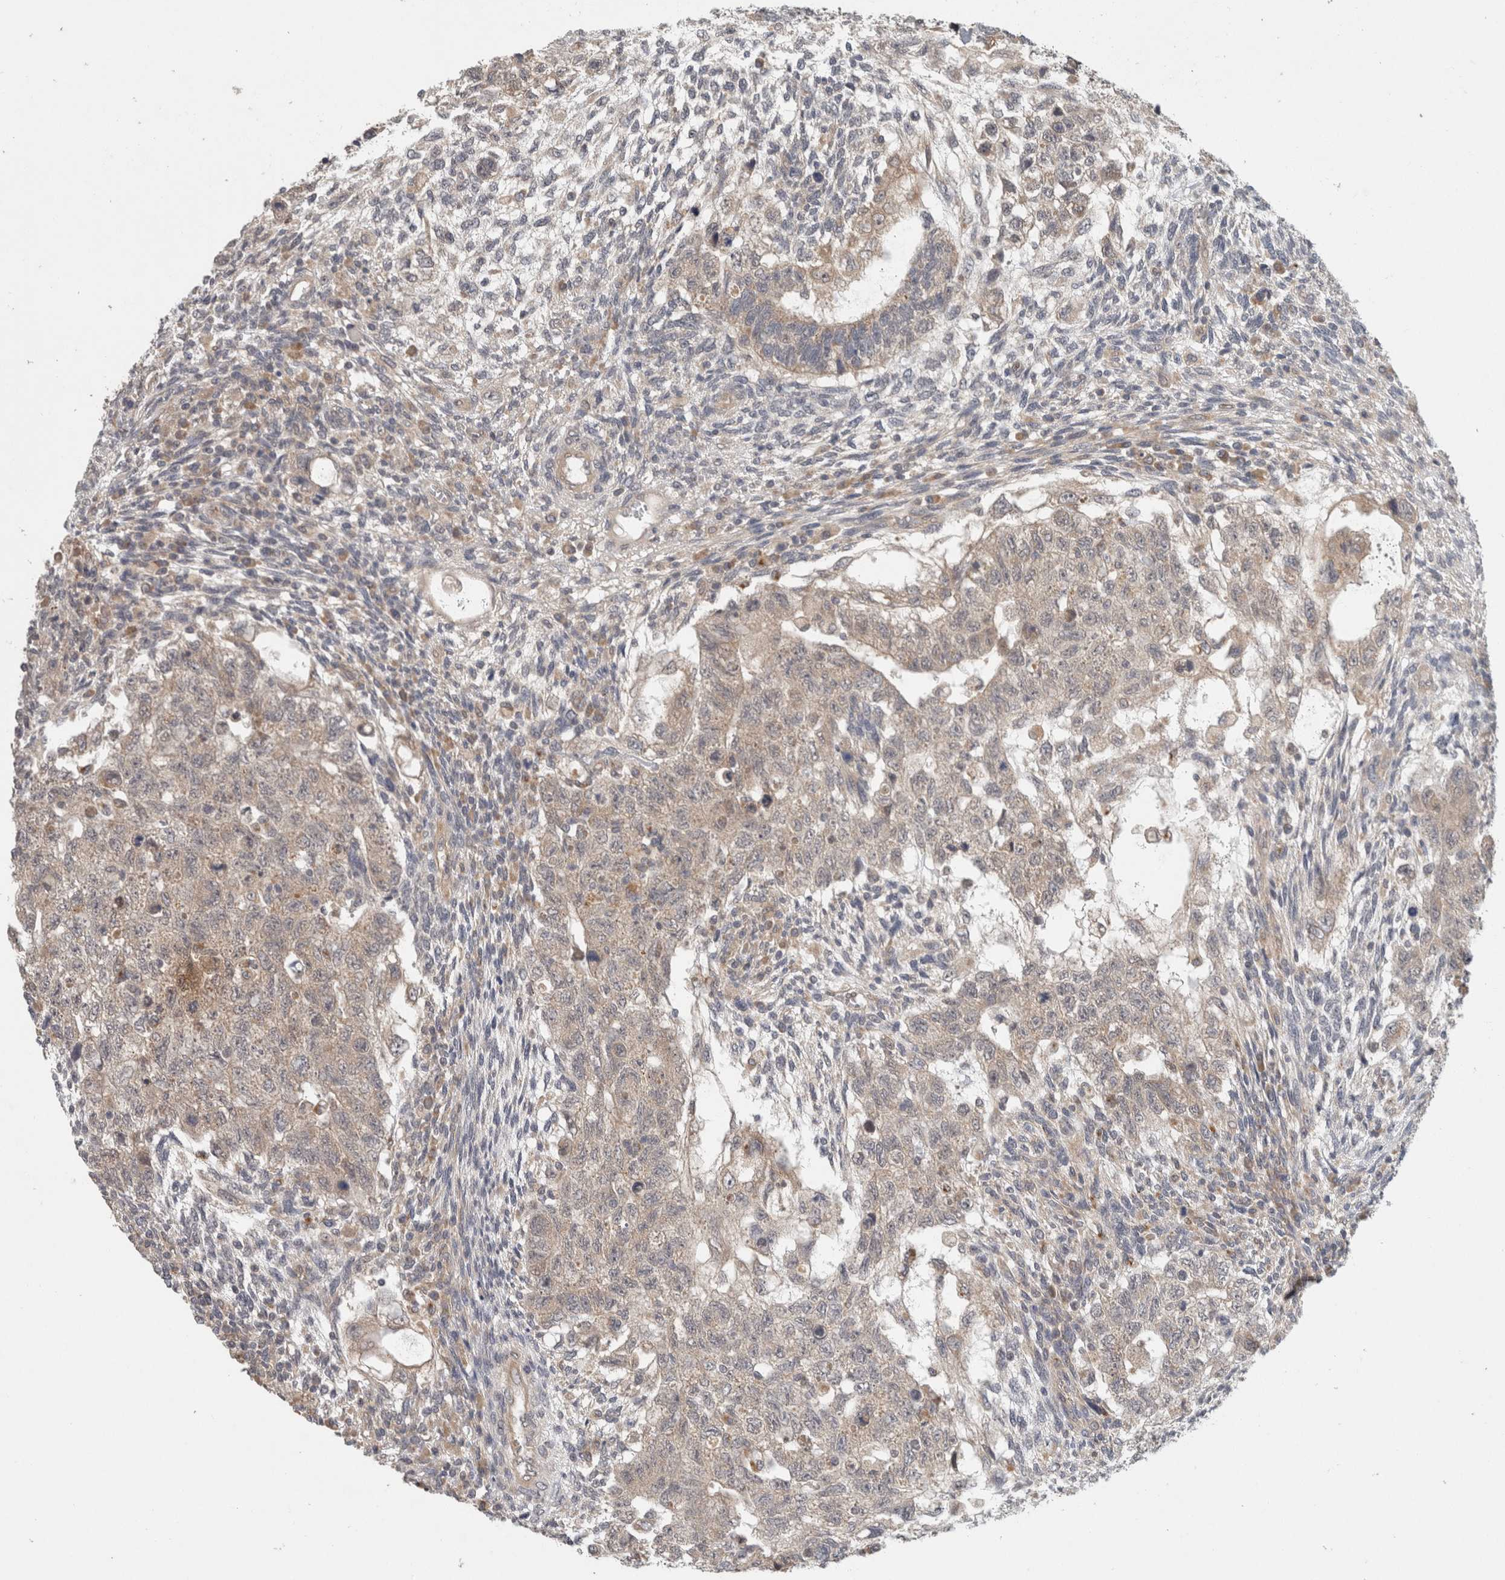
{"staining": {"intensity": "weak", "quantity": "25%-75%", "location": "cytoplasmic/membranous"}, "tissue": "testis cancer", "cell_type": "Tumor cells", "image_type": "cancer", "snomed": [{"axis": "morphology", "description": "Normal tissue, NOS"}, {"axis": "morphology", "description": "Carcinoma, Embryonal, NOS"}, {"axis": "topography", "description": "Testis"}], "caption": "Immunohistochemical staining of human testis cancer exhibits low levels of weak cytoplasmic/membranous protein expression in about 25%-75% of tumor cells.", "gene": "SGK1", "patient": {"sex": "male", "age": 36}}